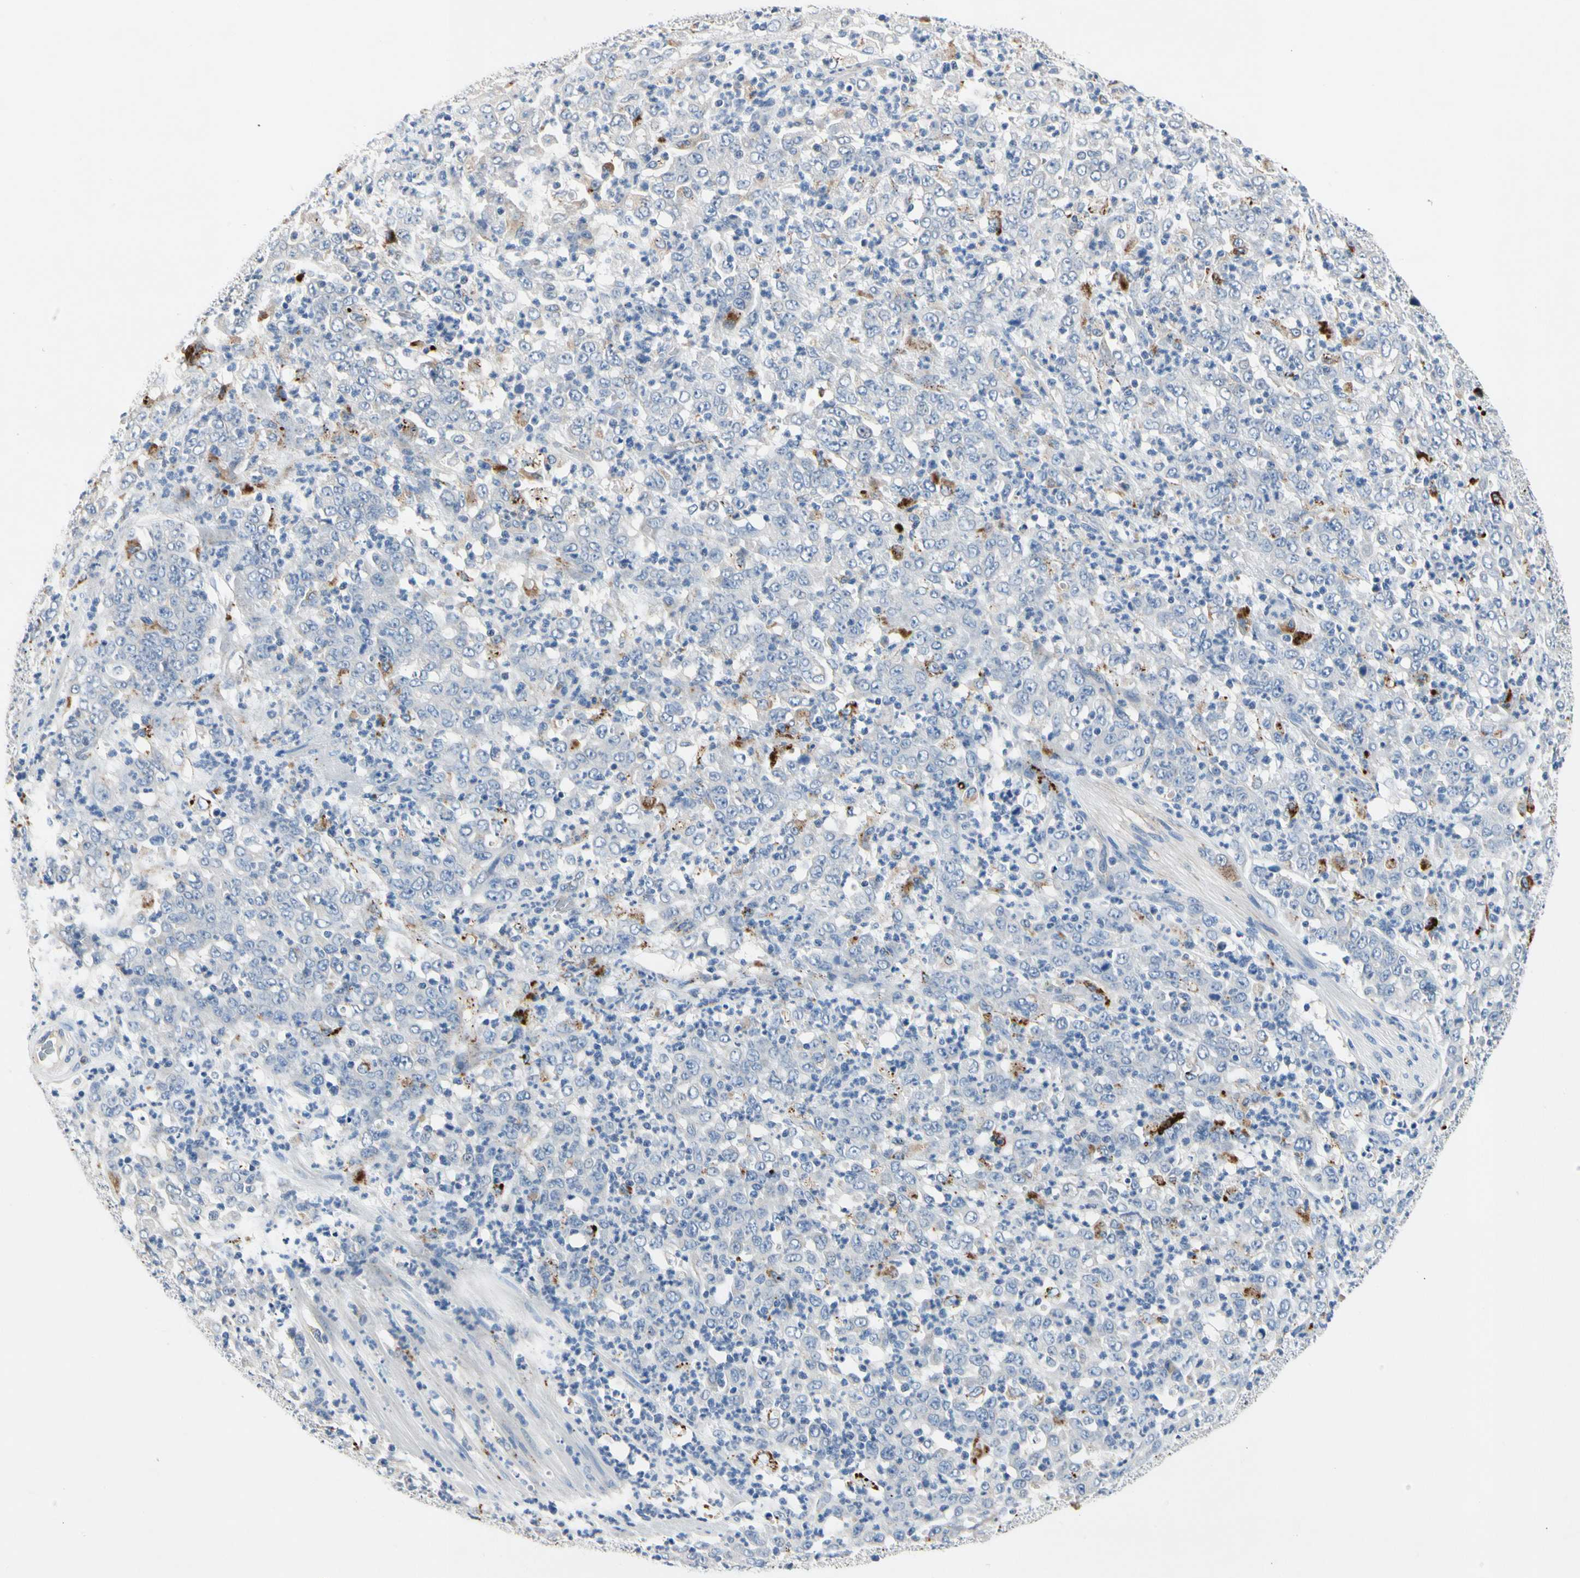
{"staining": {"intensity": "negative", "quantity": "none", "location": "none"}, "tissue": "stomach cancer", "cell_type": "Tumor cells", "image_type": "cancer", "snomed": [{"axis": "morphology", "description": "Adenocarcinoma, NOS"}, {"axis": "topography", "description": "Stomach, lower"}], "caption": "The immunohistochemistry (IHC) photomicrograph has no significant staining in tumor cells of adenocarcinoma (stomach) tissue.", "gene": "RETSAT", "patient": {"sex": "female", "age": 71}}